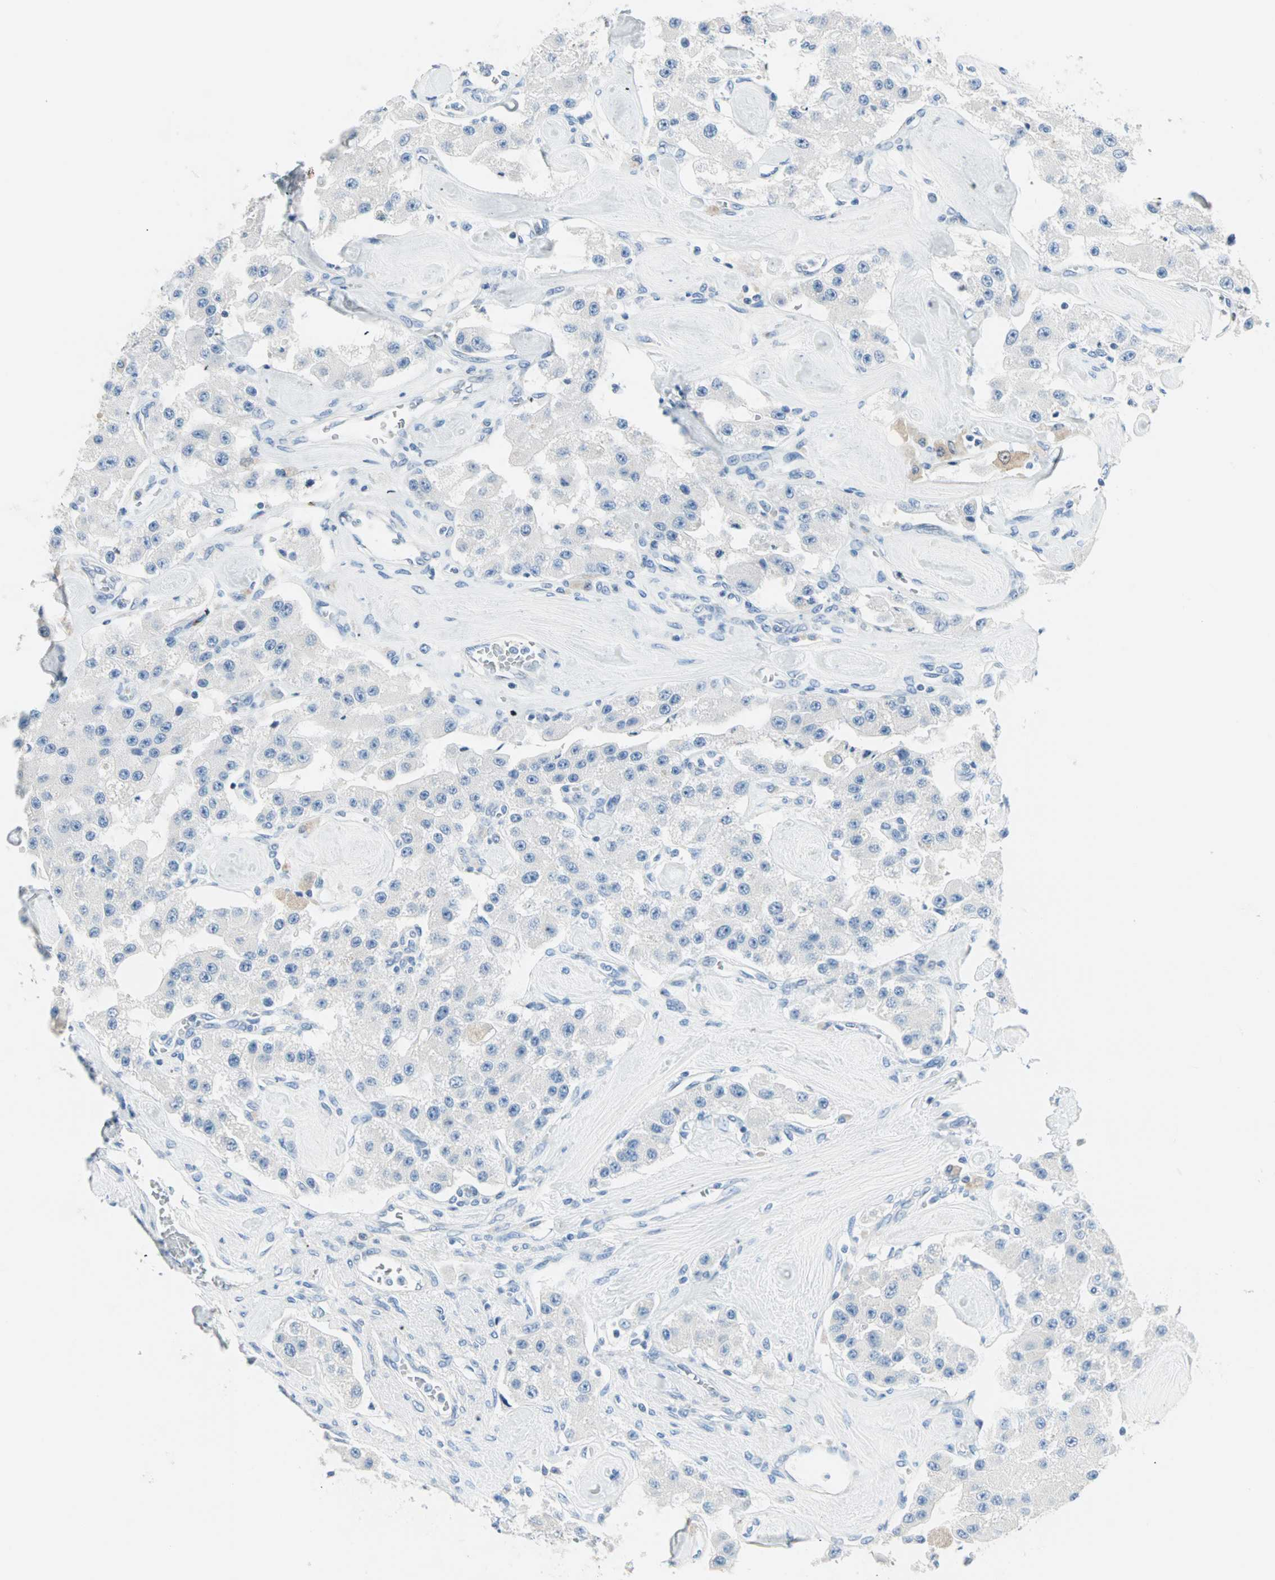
{"staining": {"intensity": "negative", "quantity": "none", "location": "none"}, "tissue": "carcinoid", "cell_type": "Tumor cells", "image_type": "cancer", "snomed": [{"axis": "morphology", "description": "Carcinoid, malignant, NOS"}, {"axis": "topography", "description": "Pancreas"}], "caption": "The histopathology image shows no significant positivity in tumor cells of carcinoid.", "gene": "SULT1C2", "patient": {"sex": "male", "age": 41}}